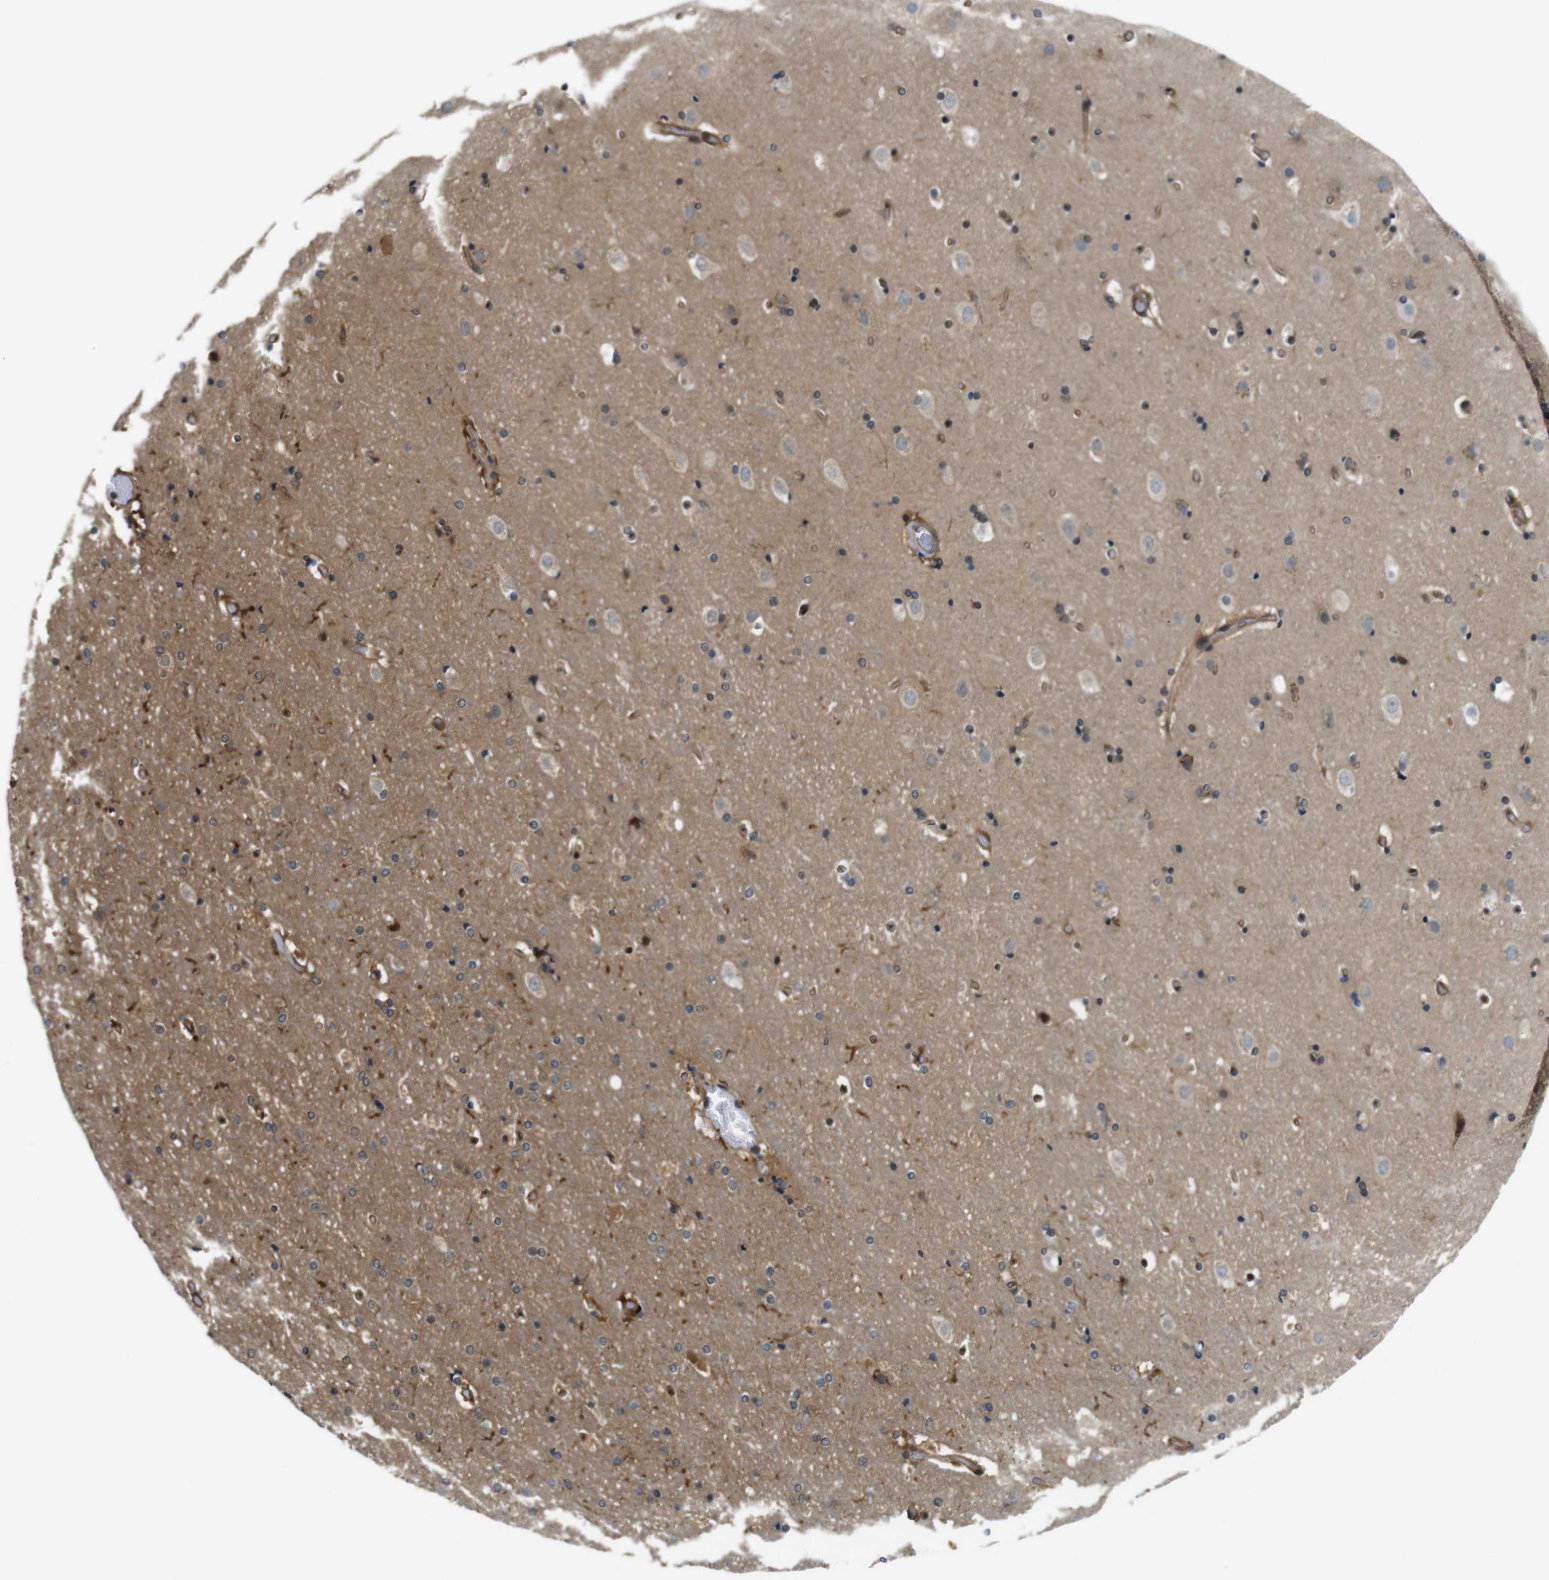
{"staining": {"intensity": "moderate", "quantity": ">75%", "location": "cytoplasmic/membranous"}, "tissue": "cerebral cortex", "cell_type": "Endothelial cells", "image_type": "normal", "snomed": [{"axis": "morphology", "description": "Normal tissue, NOS"}, {"axis": "topography", "description": "Cerebral cortex"}], "caption": "Immunohistochemistry (IHC) staining of benign cerebral cortex, which shows medium levels of moderate cytoplasmic/membranous positivity in approximately >75% of endothelial cells indicating moderate cytoplasmic/membranous protein expression. The staining was performed using DAB (brown) for protein detection and nuclei were counterstained in hematoxylin (blue).", "gene": "ZDHHC3", "patient": {"sex": "male", "age": 57}}